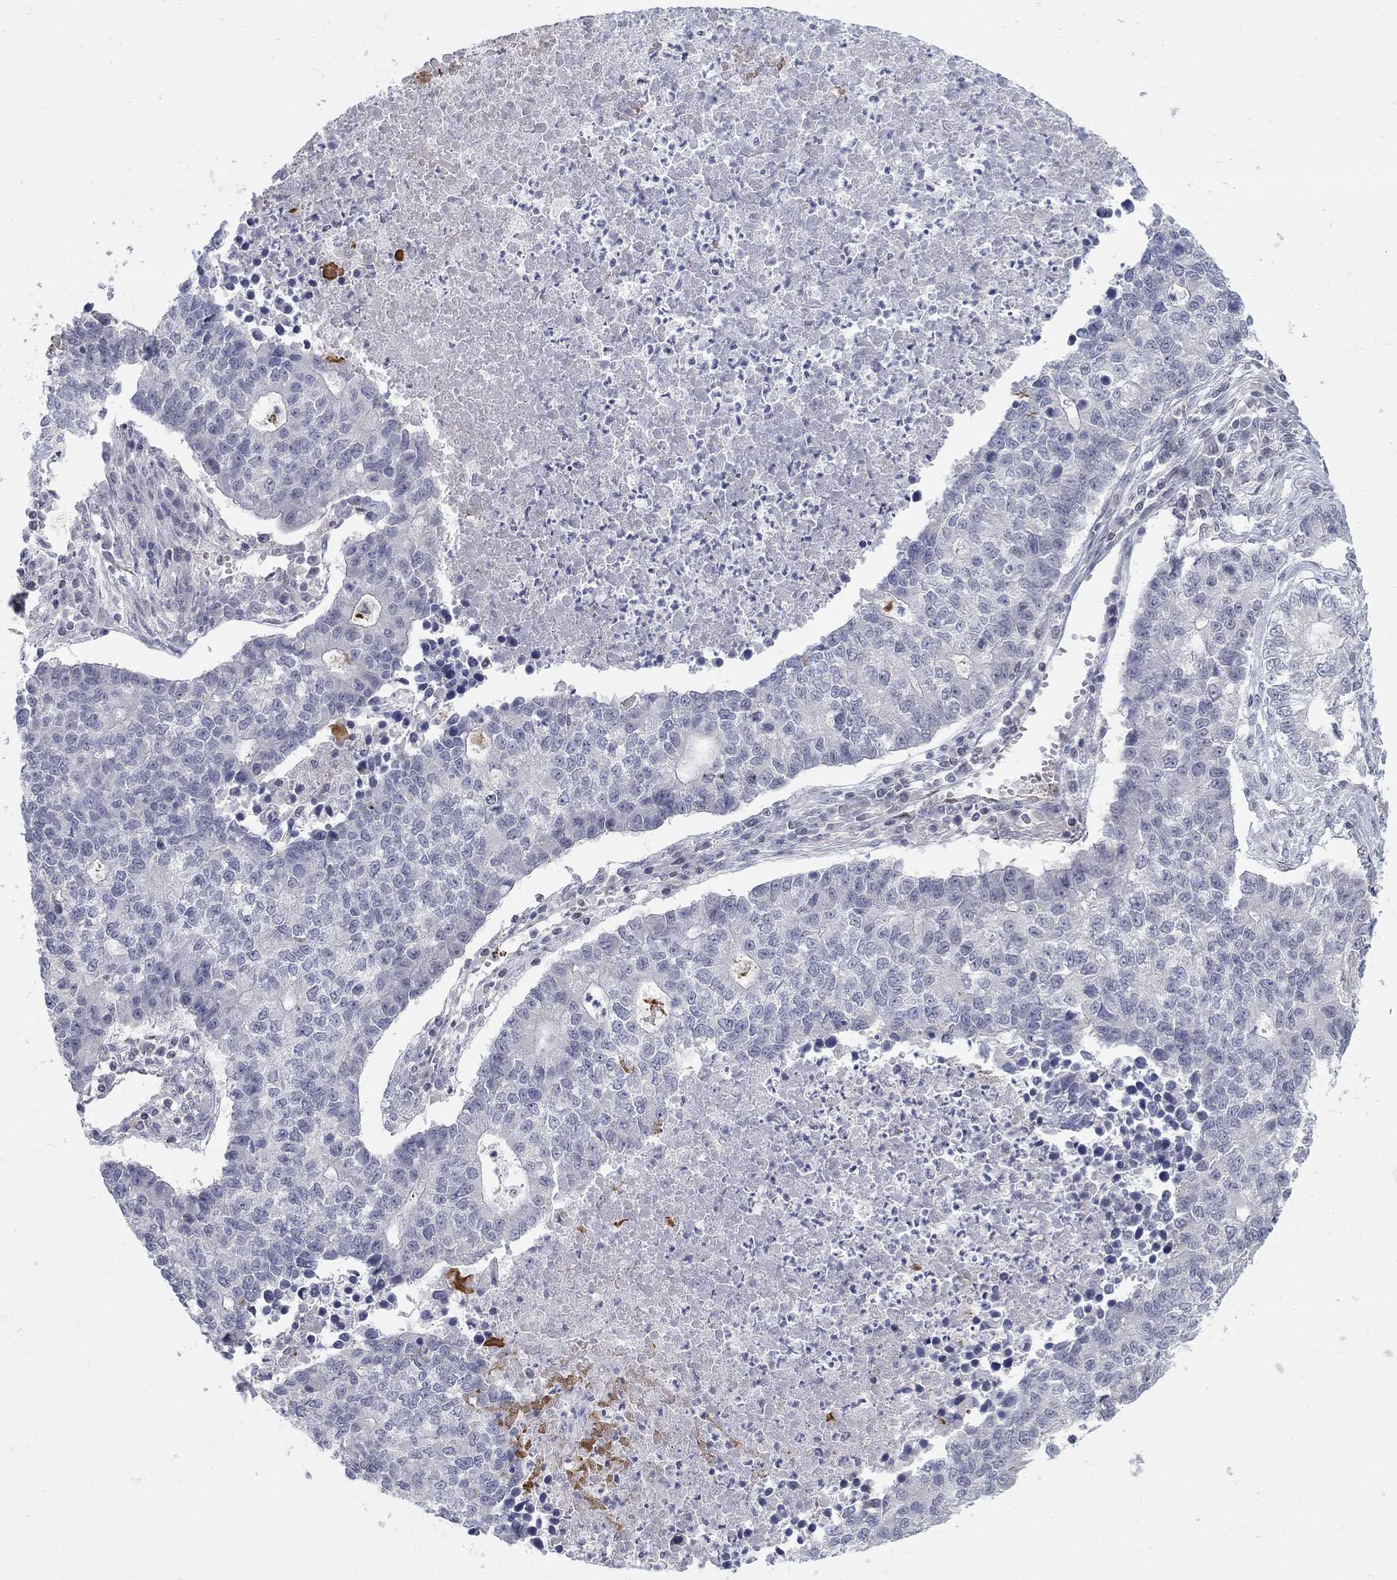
{"staining": {"intensity": "negative", "quantity": "none", "location": "none"}, "tissue": "lung cancer", "cell_type": "Tumor cells", "image_type": "cancer", "snomed": [{"axis": "morphology", "description": "Adenocarcinoma, NOS"}, {"axis": "topography", "description": "Lung"}], "caption": "This is a micrograph of immunohistochemistry staining of lung cancer (adenocarcinoma), which shows no expression in tumor cells.", "gene": "GCFC2", "patient": {"sex": "male", "age": 57}}